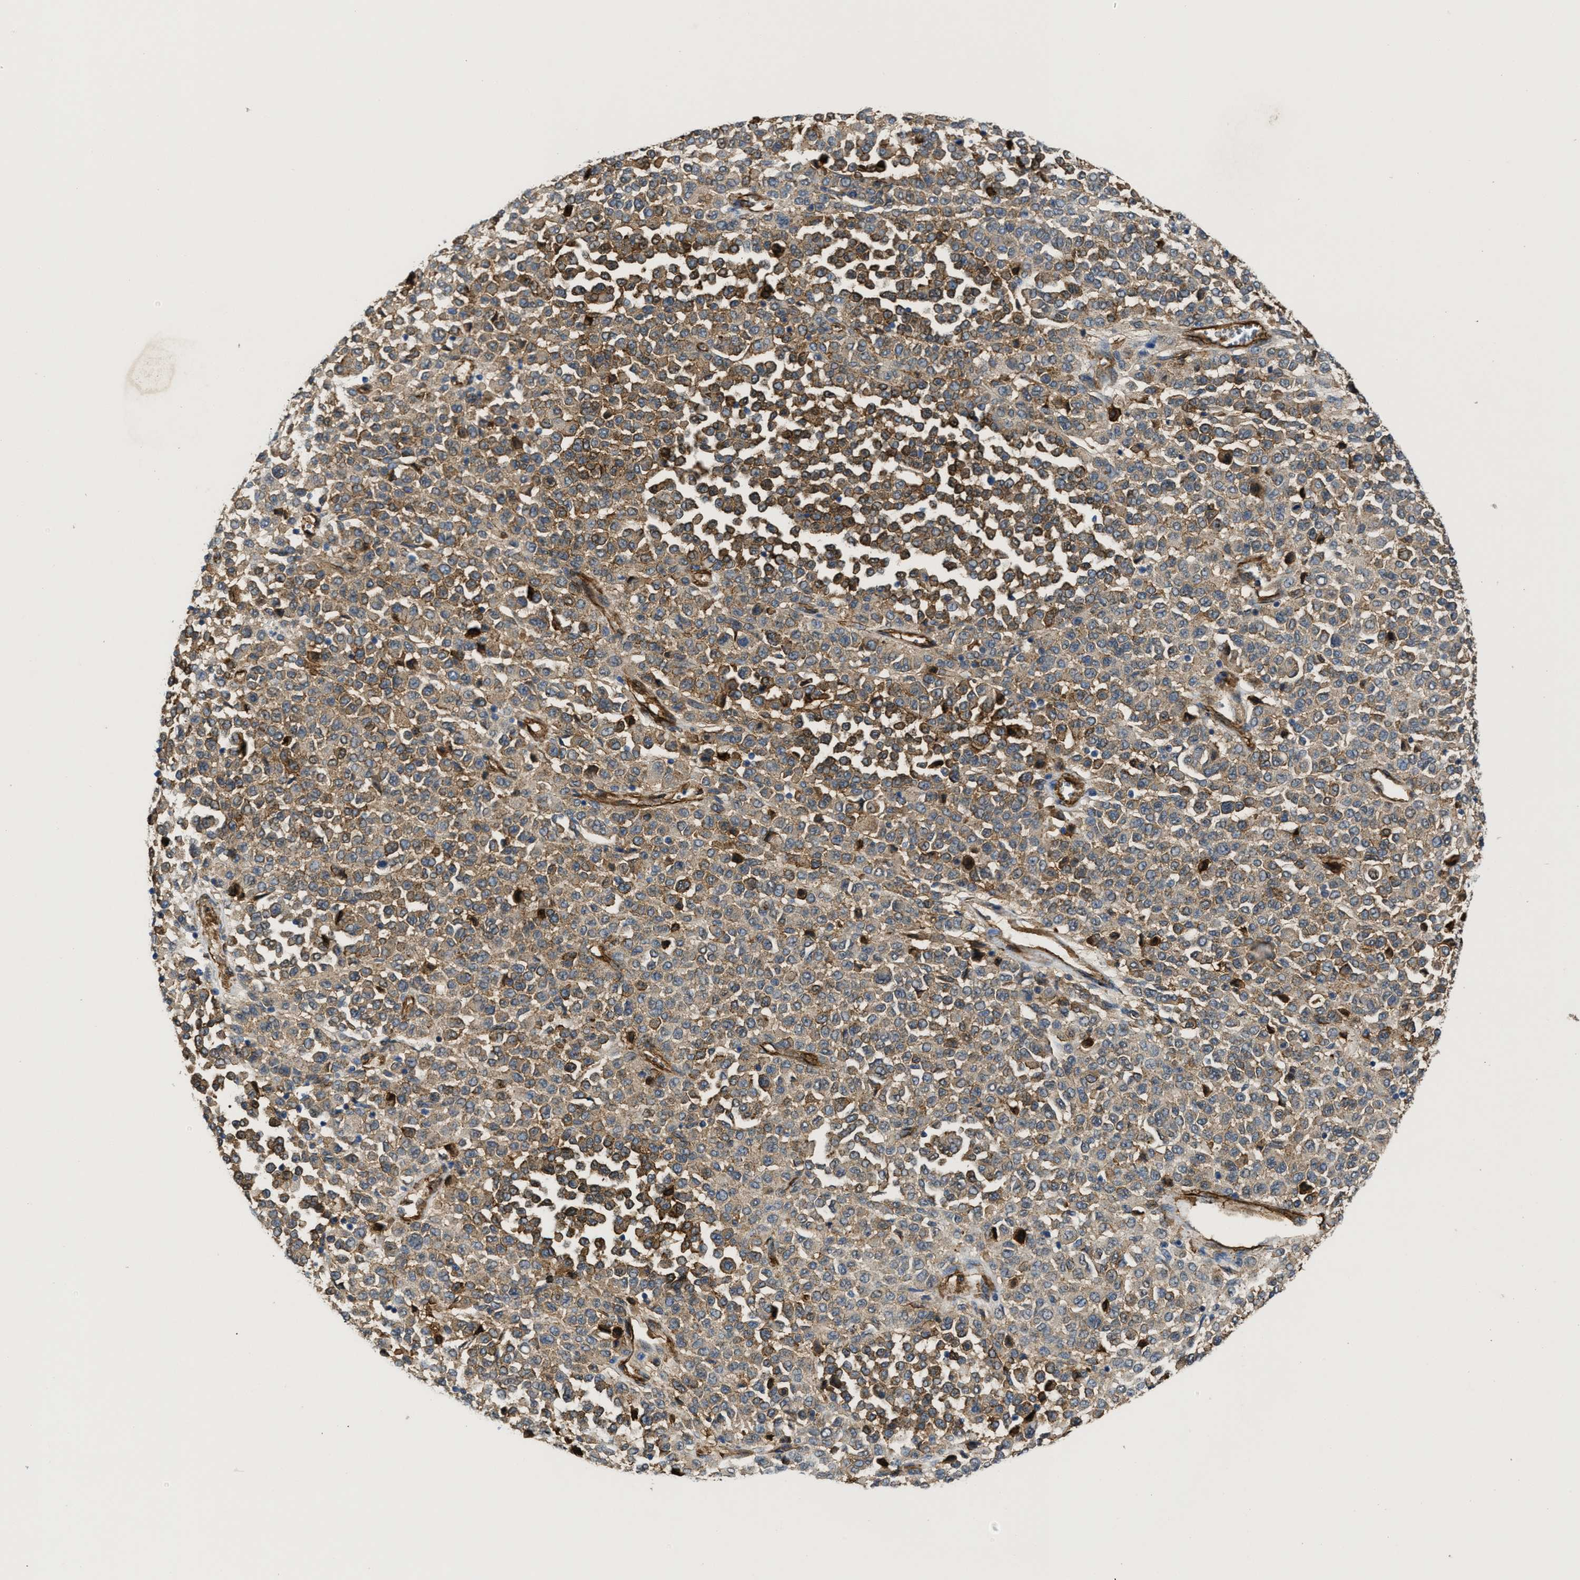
{"staining": {"intensity": "moderate", "quantity": ">75%", "location": "cytoplasmic/membranous"}, "tissue": "melanoma", "cell_type": "Tumor cells", "image_type": "cancer", "snomed": [{"axis": "morphology", "description": "Malignant melanoma, Metastatic site"}, {"axis": "topography", "description": "Pancreas"}], "caption": "Protein expression analysis of melanoma reveals moderate cytoplasmic/membranous positivity in approximately >75% of tumor cells. The staining was performed using DAB (3,3'-diaminobenzidine), with brown indicating positive protein expression. Nuclei are stained blue with hematoxylin.", "gene": "NAB1", "patient": {"sex": "female", "age": 30}}